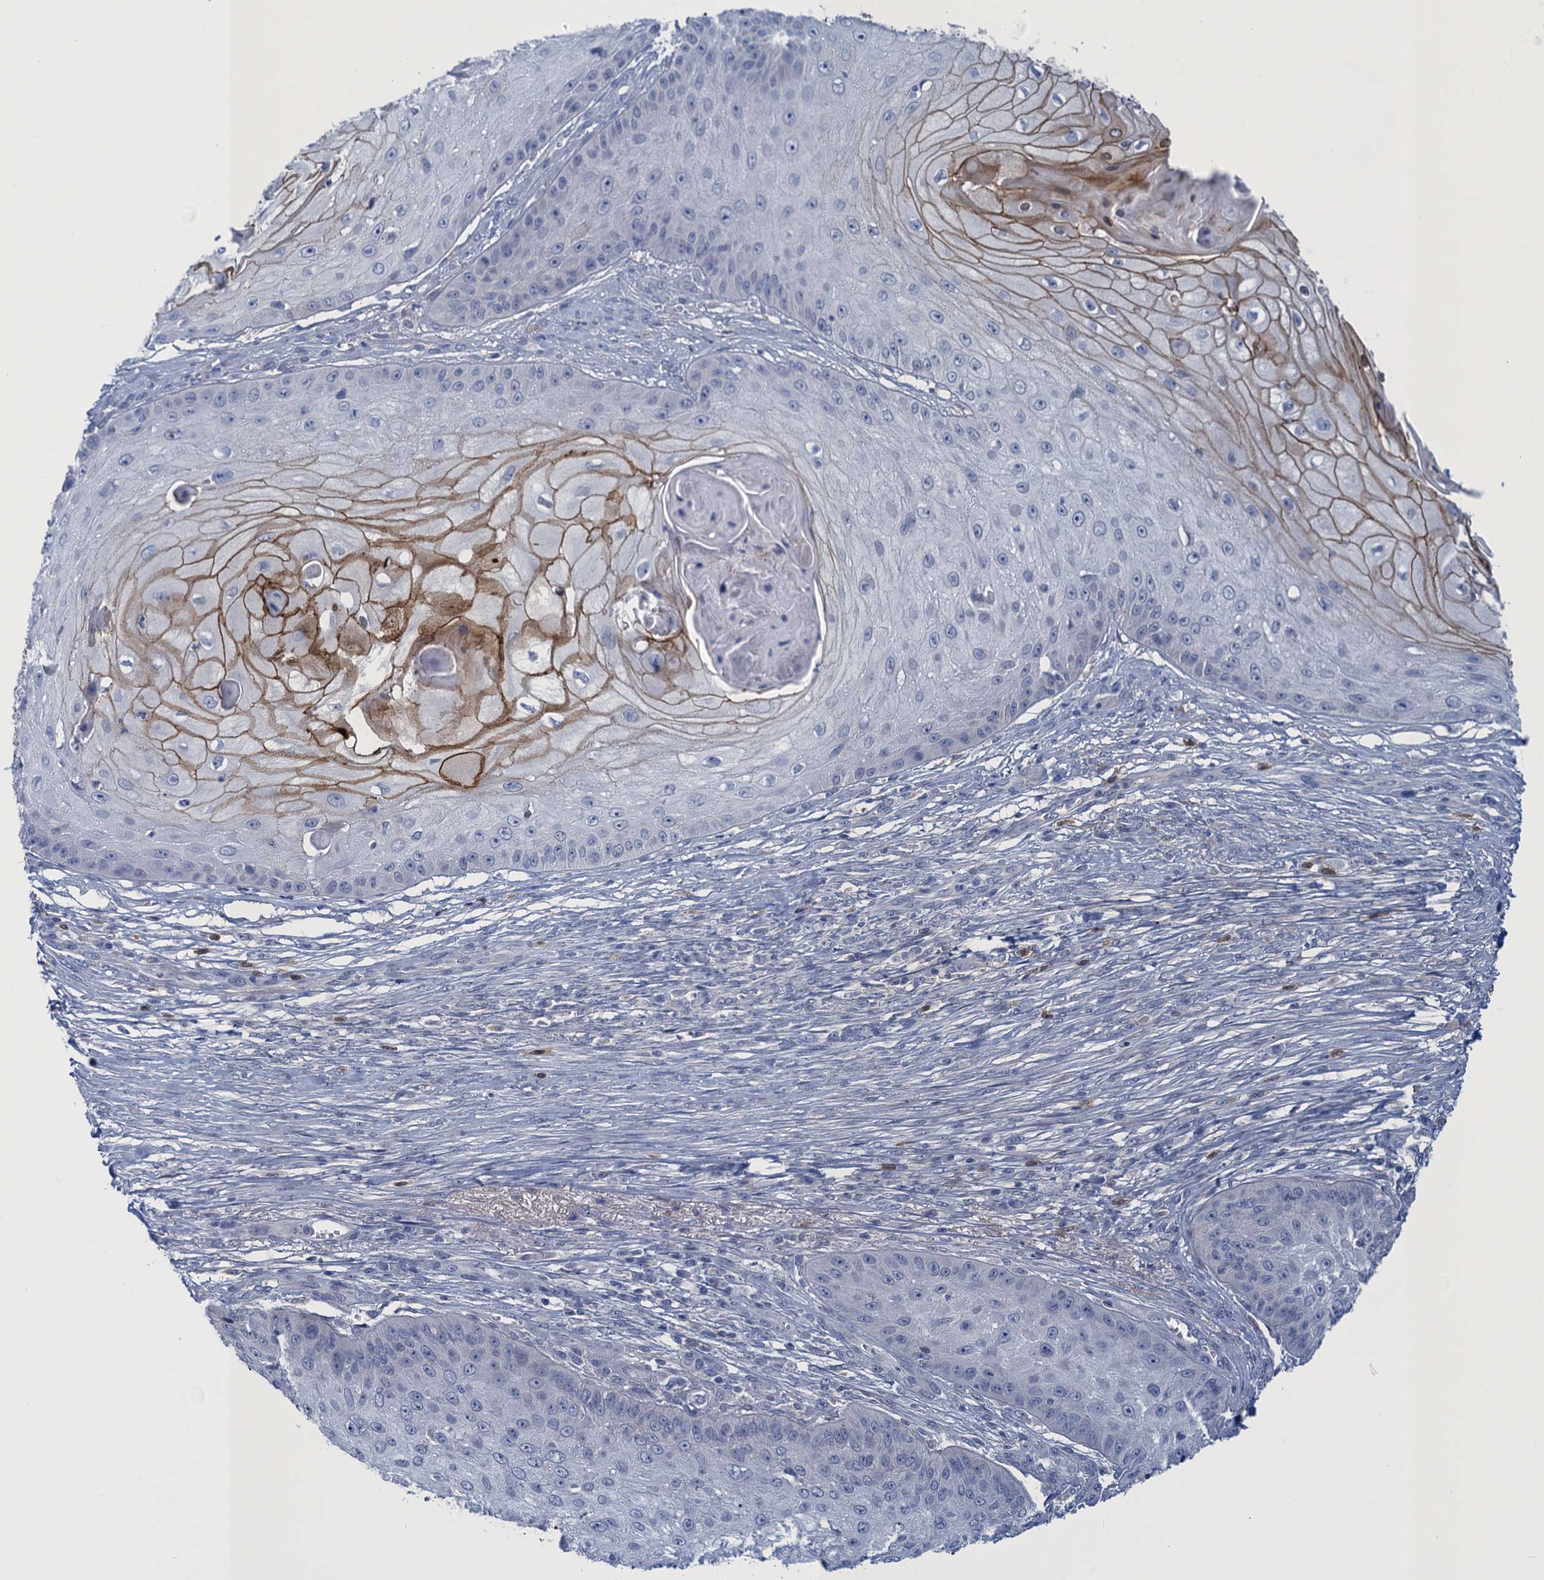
{"staining": {"intensity": "moderate", "quantity": "<25%", "location": "cytoplasmic/membranous"}, "tissue": "skin cancer", "cell_type": "Tumor cells", "image_type": "cancer", "snomed": [{"axis": "morphology", "description": "Squamous cell carcinoma, NOS"}, {"axis": "topography", "description": "Skin"}], "caption": "Skin cancer (squamous cell carcinoma) stained for a protein displays moderate cytoplasmic/membranous positivity in tumor cells.", "gene": "SCEL", "patient": {"sex": "male", "age": 70}}